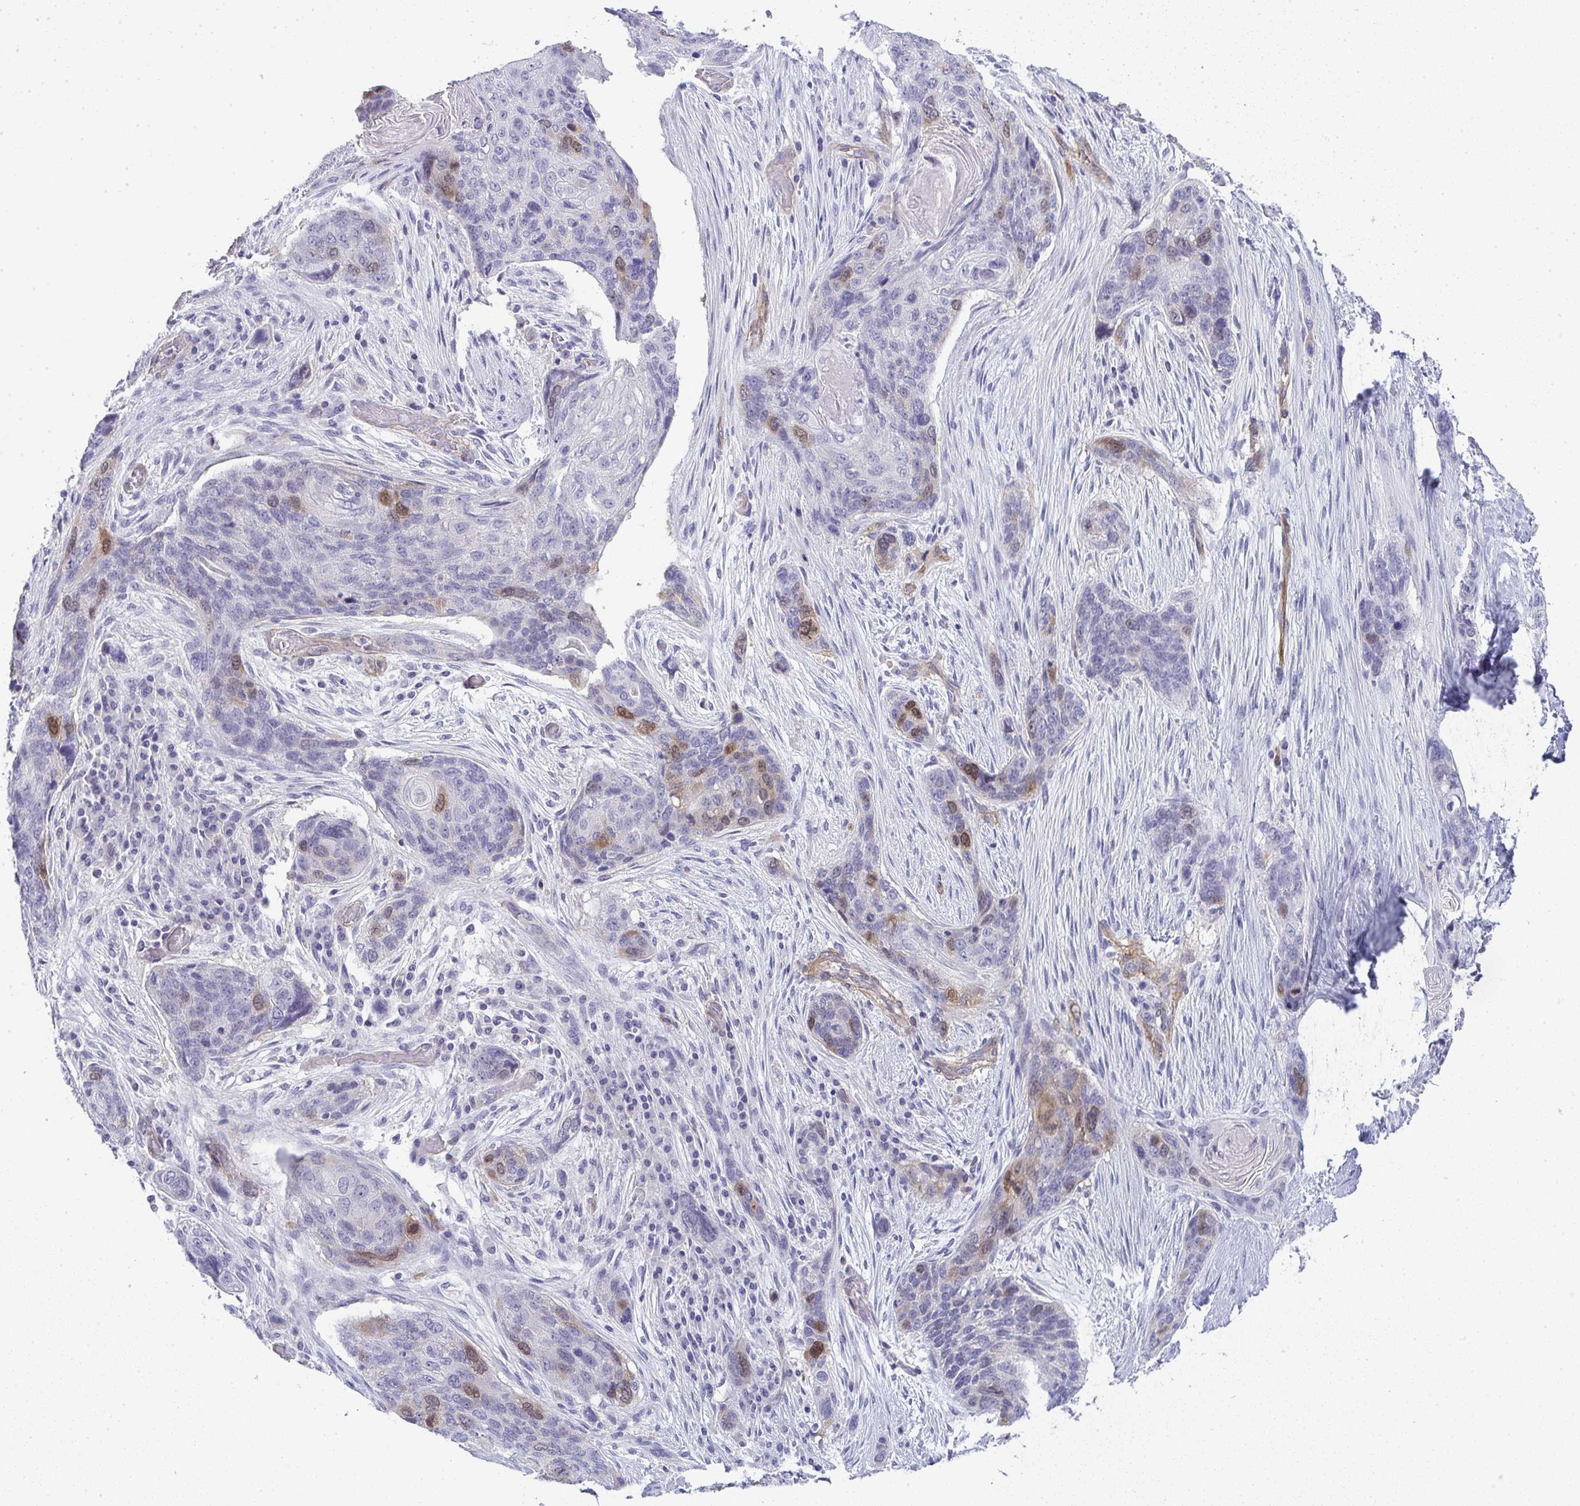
{"staining": {"intensity": "moderate", "quantity": "<25%", "location": "cytoplasmic/membranous,nuclear"}, "tissue": "lung cancer", "cell_type": "Tumor cells", "image_type": "cancer", "snomed": [{"axis": "morphology", "description": "Squamous cell carcinoma, NOS"}, {"axis": "morphology", "description": "Squamous cell carcinoma, metastatic, NOS"}, {"axis": "topography", "description": "Lymph node"}, {"axis": "topography", "description": "Lung"}], "caption": "Lung metastatic squamous cell carcinoma stained with IHC demonstrates moderate cytoplasmic/membranous and nuclear staining in about <25% of tumor cells.", "gene": "UBE2S", "patient": {"sex": "male", "age": 41}}